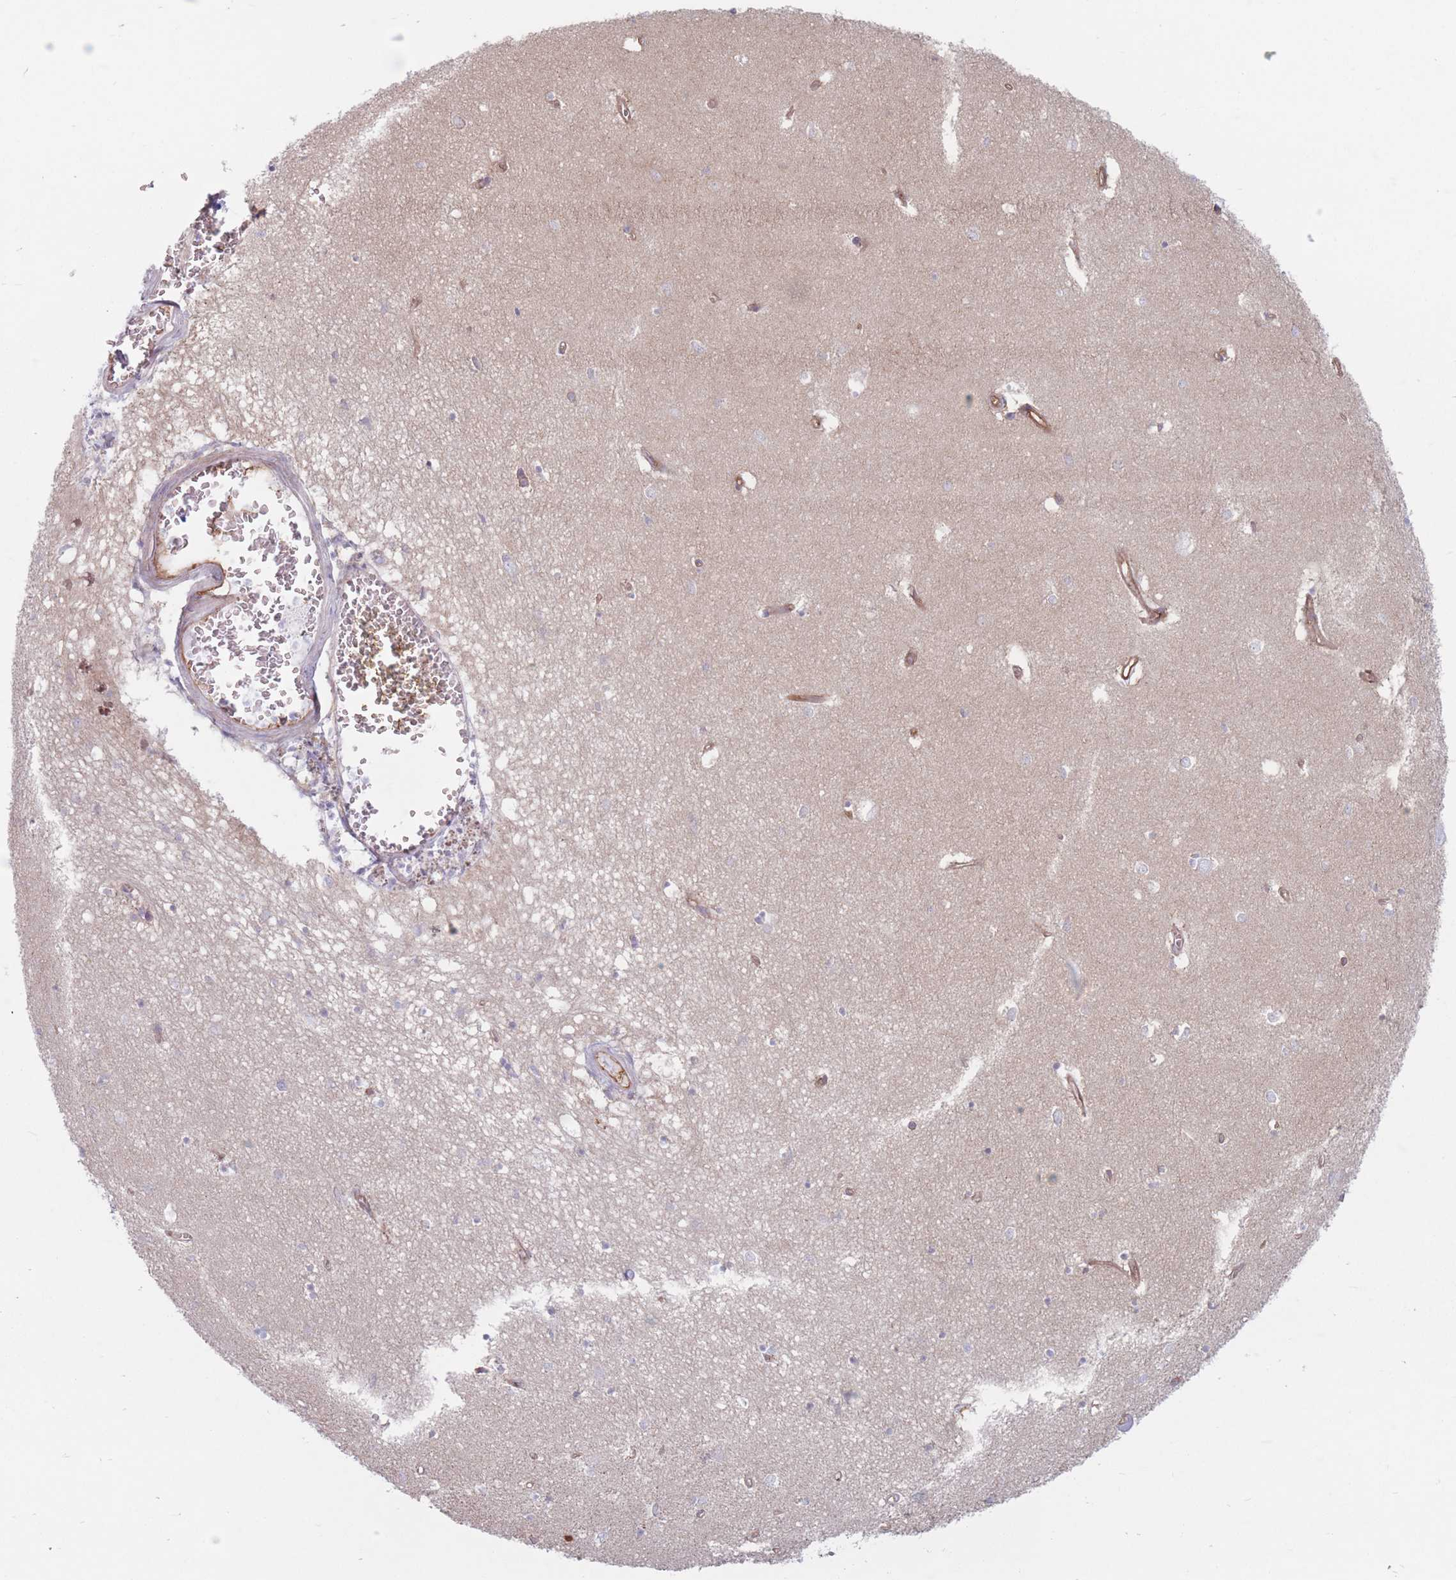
{"staining": {"intensity": "negative", "quantity": "none", "location": "none"}, "tissue": "hippocampus", "cell_type": "Glial cells", "image_type": "normal", "snomed": [{"axis": "morphology", "description": "Normal tissue, NOS"}, {"axis": "topography", "description": "Hippocampus"}], "caption": "A histopathology image of hippocampus stained for a protein reveals no brown staining in glial cells.", "gene": "PLPP1", "patient": {"sex": "female", "age": 64}}